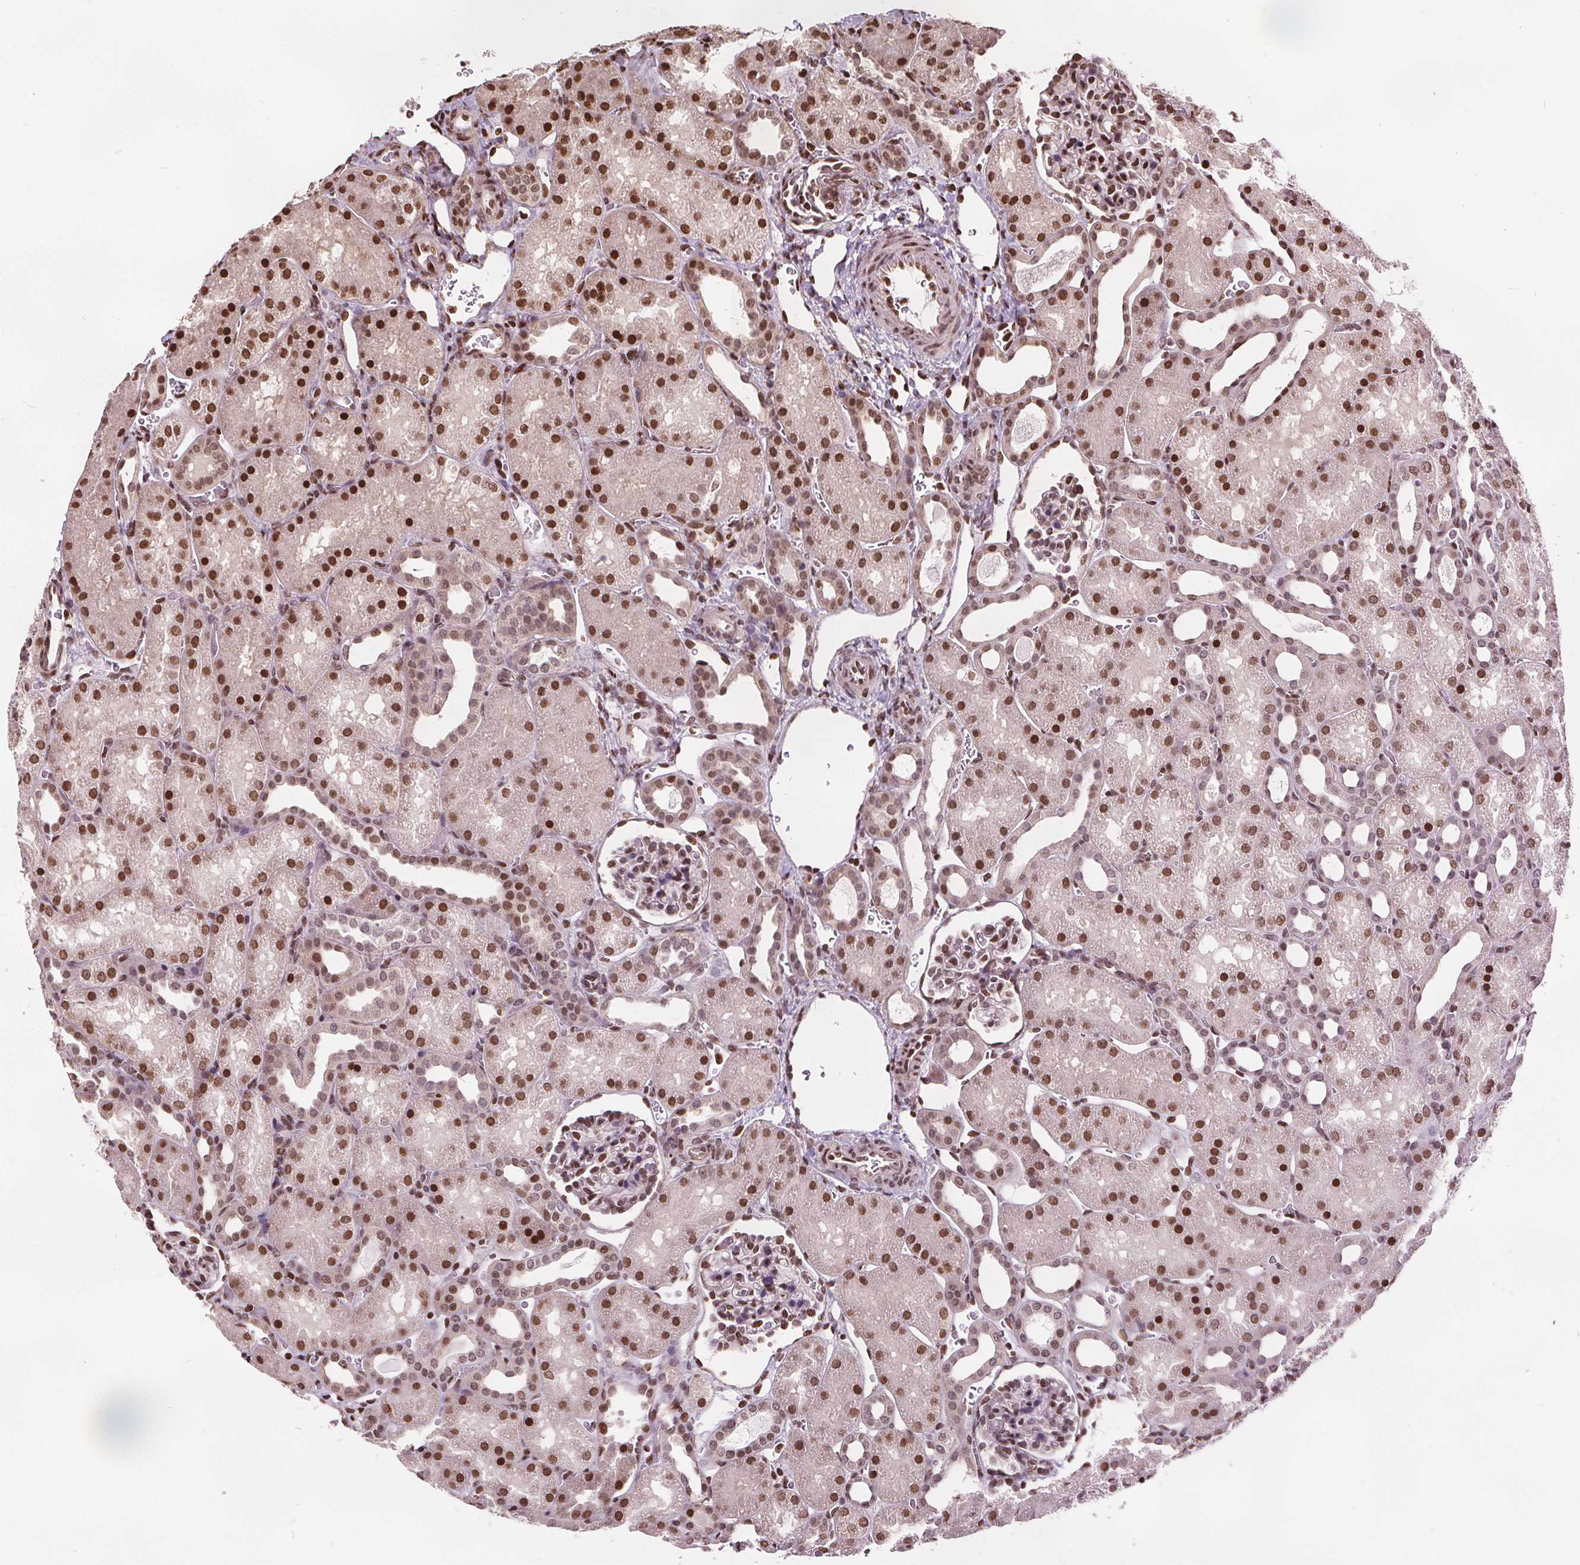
{"staining": {"intensity": "moderate", "quantity": ">75%", "location": "nuclear"}, "tissue": "kidney", "cell_type": "Cells in glomeruli", "image_type": "normal", "snomed": [{"axis": "morphology", "description": "Normal tissue, NOS"}, {"axis": "topography", "description": "Kidney"}], "caption": "DAB immunohistochemical staining of normal kidney exhibits moderate nuclear protein staining in approximately >75% of cells in glomeruli.", "gene": "ISLR2", "patient": {"sex": "male", "age": 2}}